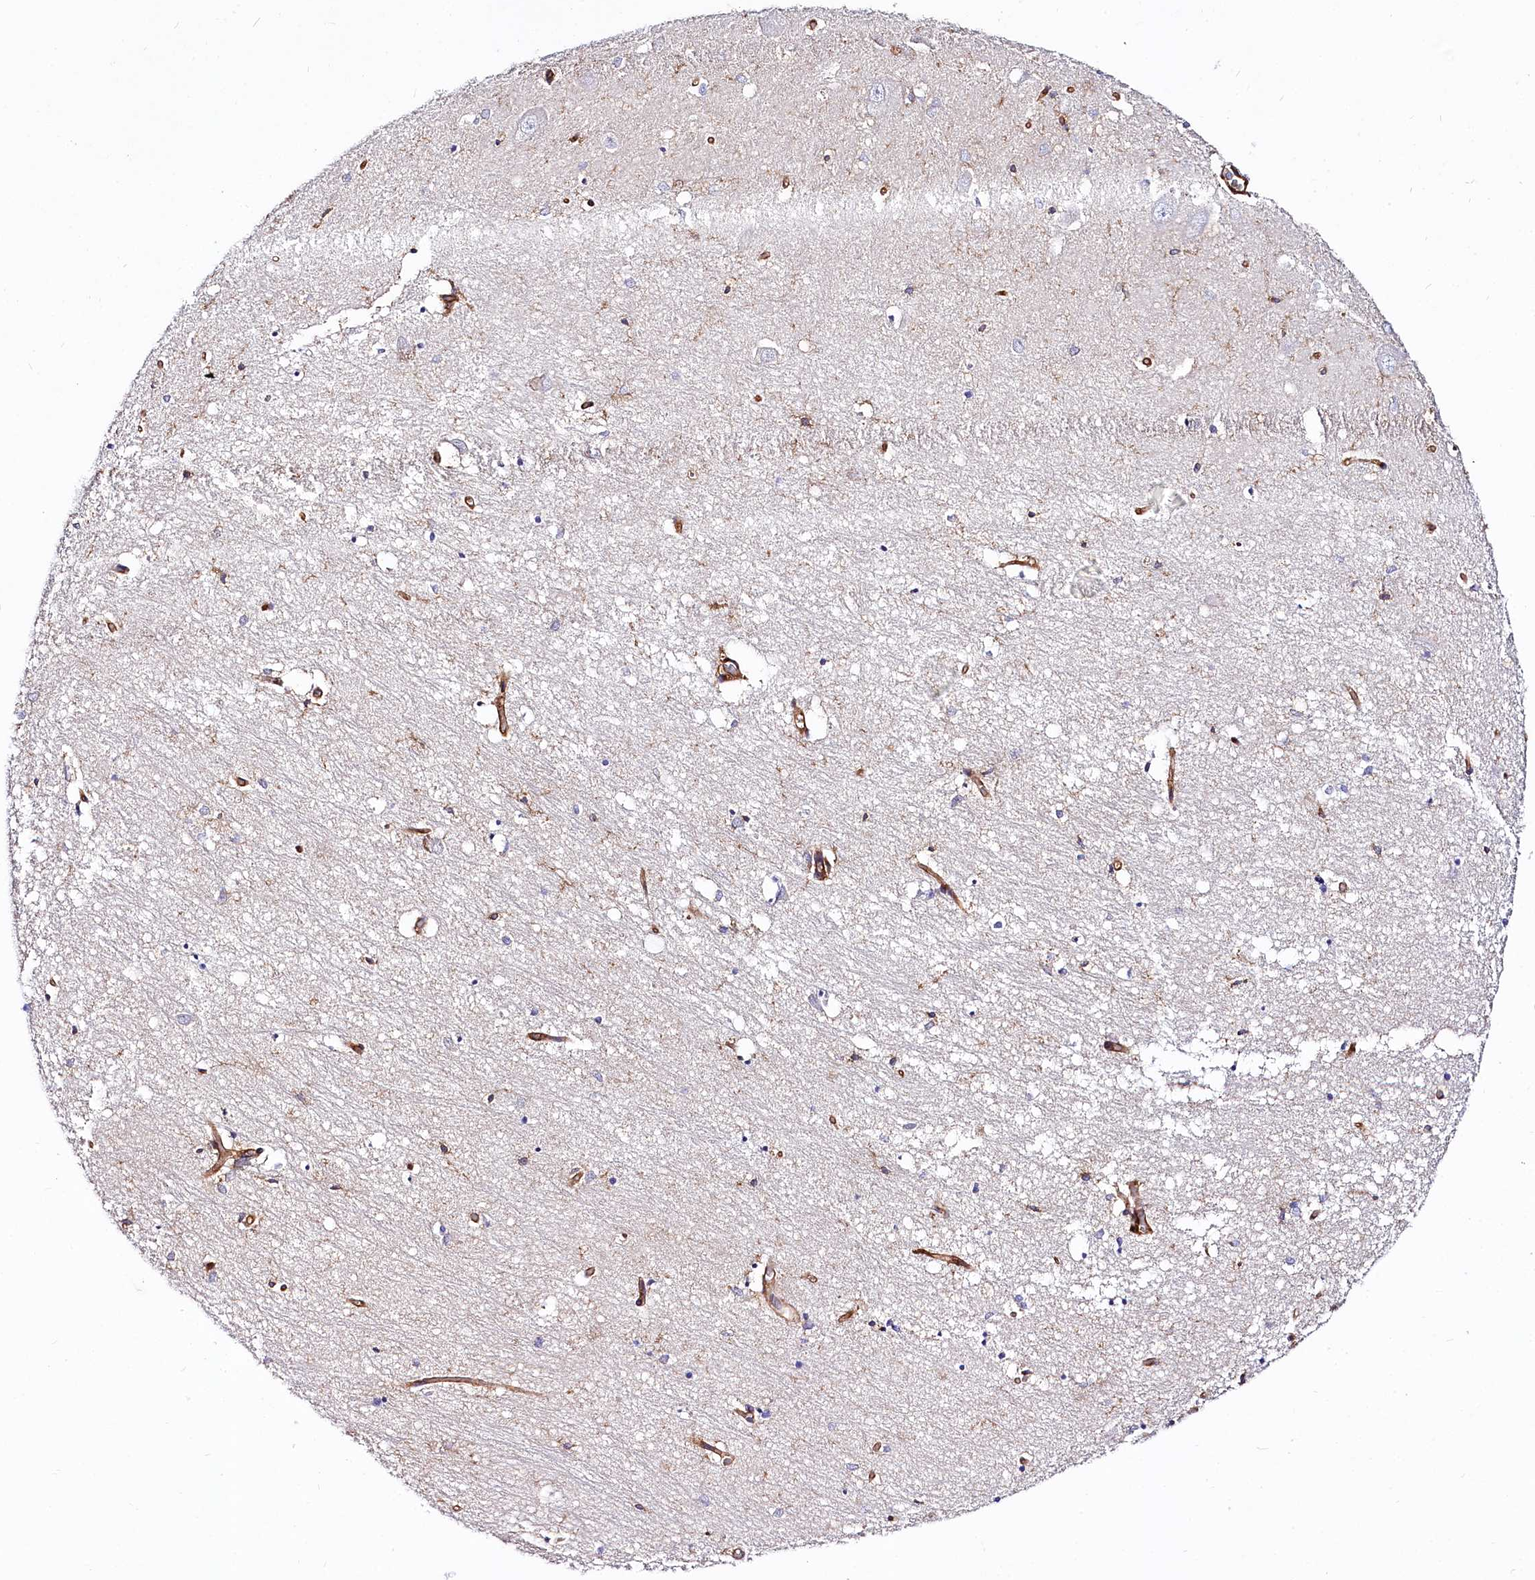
{"staining": {"intensity": "negative", "quantity": "none", "location": "none"}, "tissue": "hippocampus", "cell_type": "Glial cells", "image_type": "normal", "snomed": [{"axis": "morphology", "description": "Normal tissue, NOS"}, {"axis": "topography", "description": "Hippocampus"}], "caption": "Immunohistochemical staining of unremarkable hippocampus displays no significant positivity in glial cells. (DAB (3,3'-diaminobenzidine) immunohistochemistry (IHC), high magnification).", "gene": "ANO6", "patient": {"sex": "male", "age": 70}}